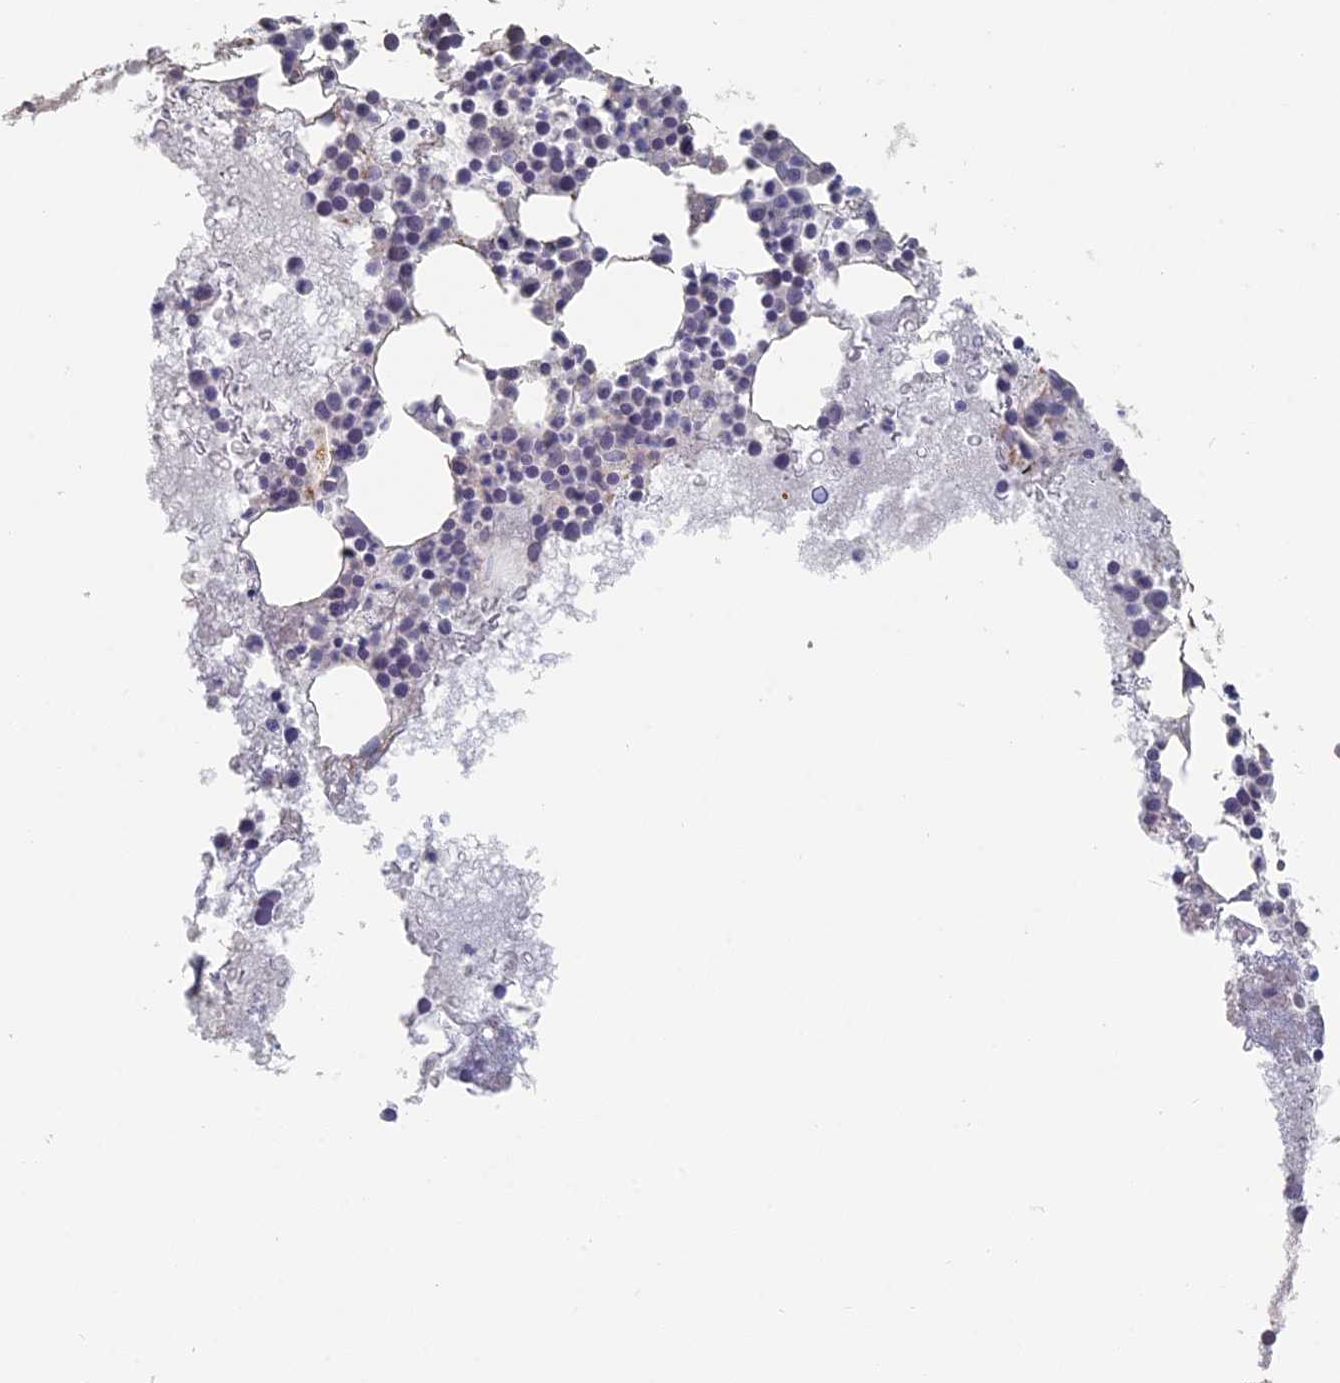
{"staining": {"intensity": "negative", "quantity": "none", "location": "none"}, "tissue": "bone marrow", "cell_type": "Hematopoietic cells", "image_type": "normal", "snomed": [{"axis": "morphology", "description": "Normal tissue, NOS"}, {"axis": "topography", "description": "Bone marrow"}], "caption": "IHC of normal human bone marrow displays no expression in hematopoietic cells.", "gene": "TBC1D30", "patient": {"sex": "female", "age": 76}}